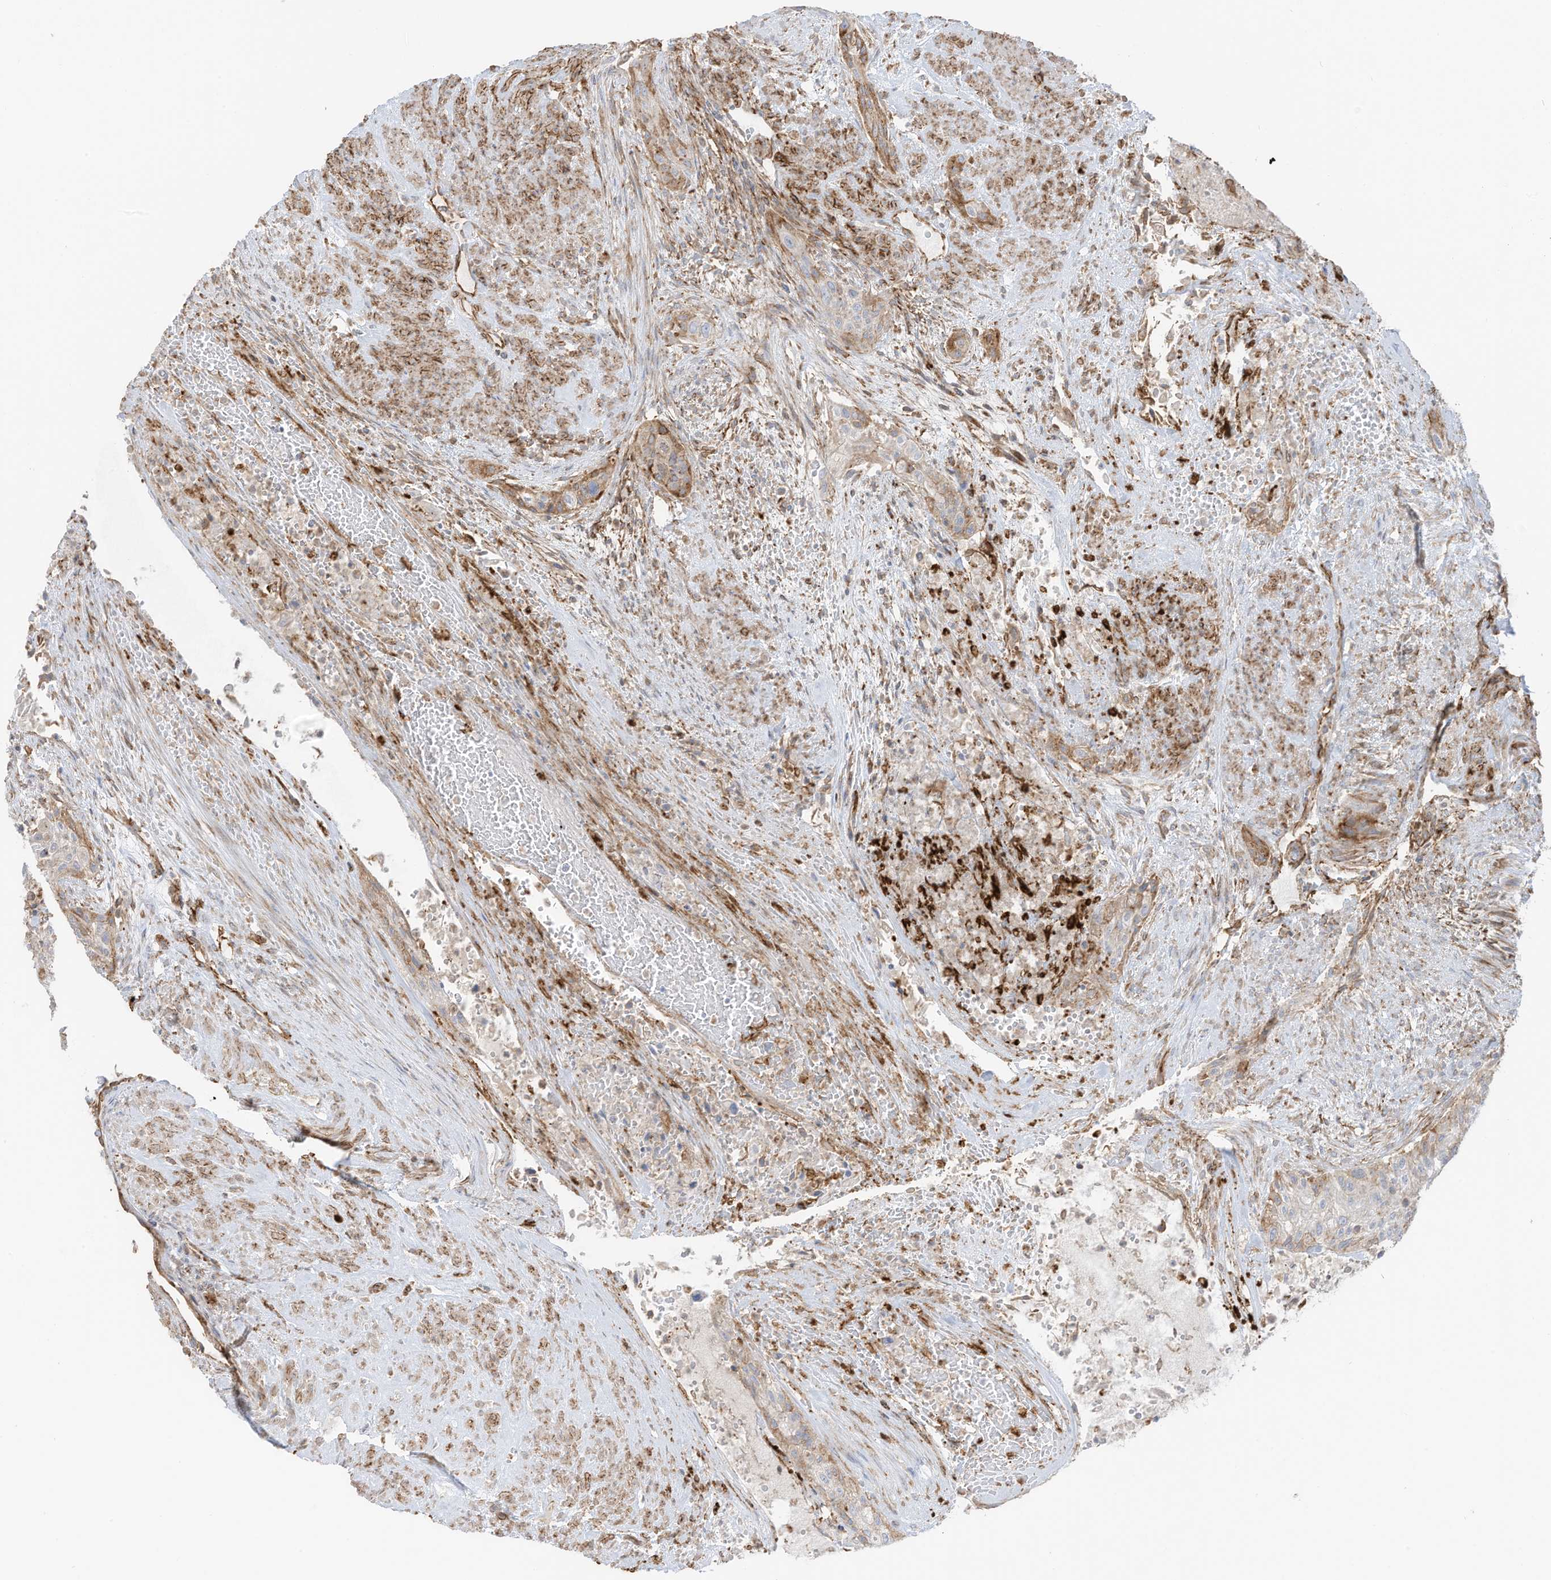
{"staining": {"intensity": "moderate", "quantity": "<25%", "location": "cytoplasmic/membranous"}, "tissue": "urothelial cancer", "cell_type": "Tumor cells", "image_type": "cancer", "snomed": [{"axis": "morphology", "description": "Urothelial carcinoma, High grade"}, {"axis": "topography", "description": "Urinary bladder"}], "caption": "DAB immunohistochemical staining of human high-grade urothelial carcinoma displays moderate cytoplasmic/membranous protein expression in approximately <25% of tumor cells.", "gene": "ABCB7", "patient": {"sex": "male", "age": 35}}